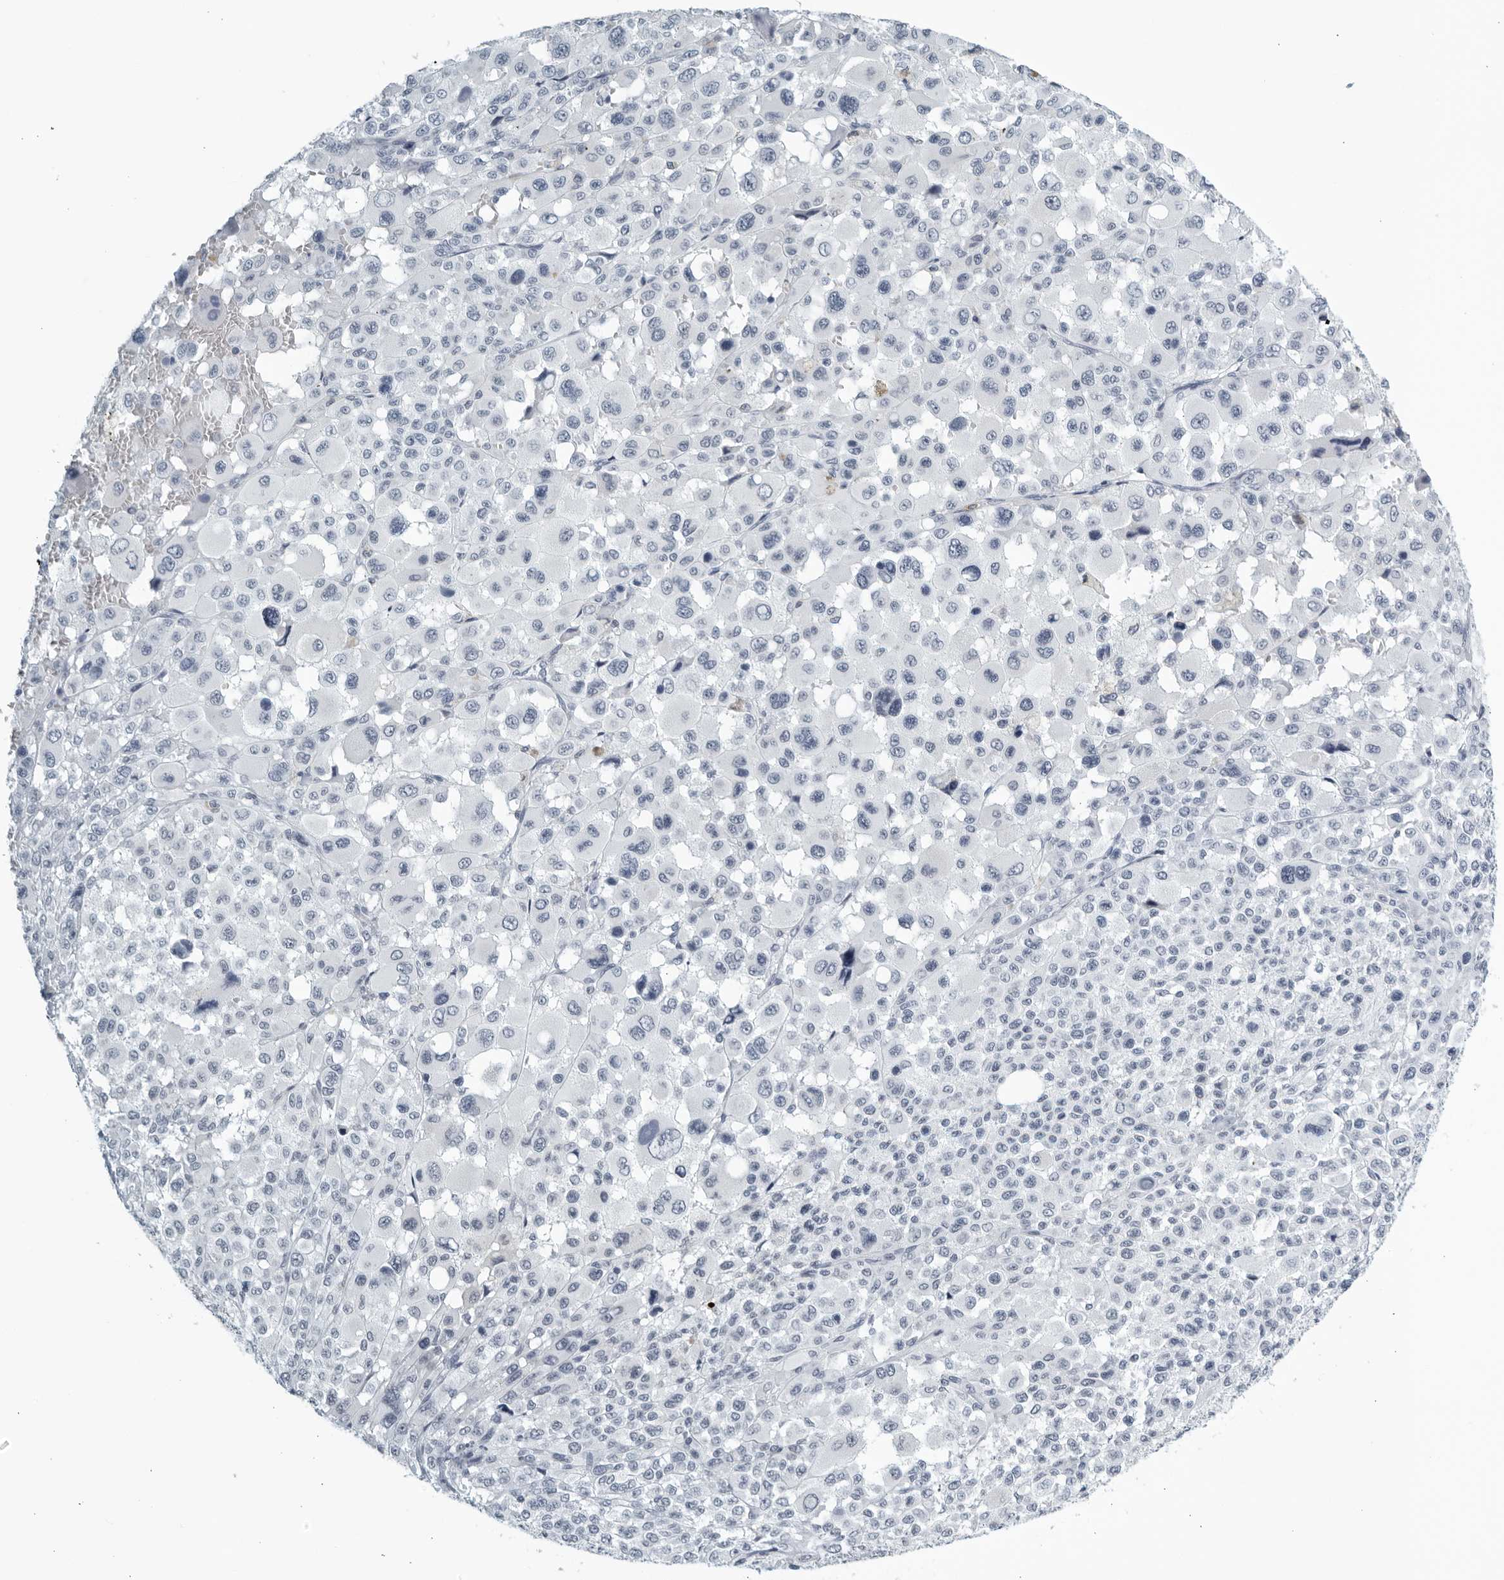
{"staining": {"intensity": "negative", "quantity": "none", "location": "none"}, "tissue": "melanoma", "cell_type": "Tumor cells", "image_type": "cancer", "snomed": [{"axis": "morphology", "description": "Malignant melanoma, Metastatic site"}, {"axis": "topography", "description": "Skin"}], "caption": "Image shows no protein positivity in tumor cells of melanoma tissue.", "gene": "KLK7", "patient": {"sex": "female", "age": 74}}